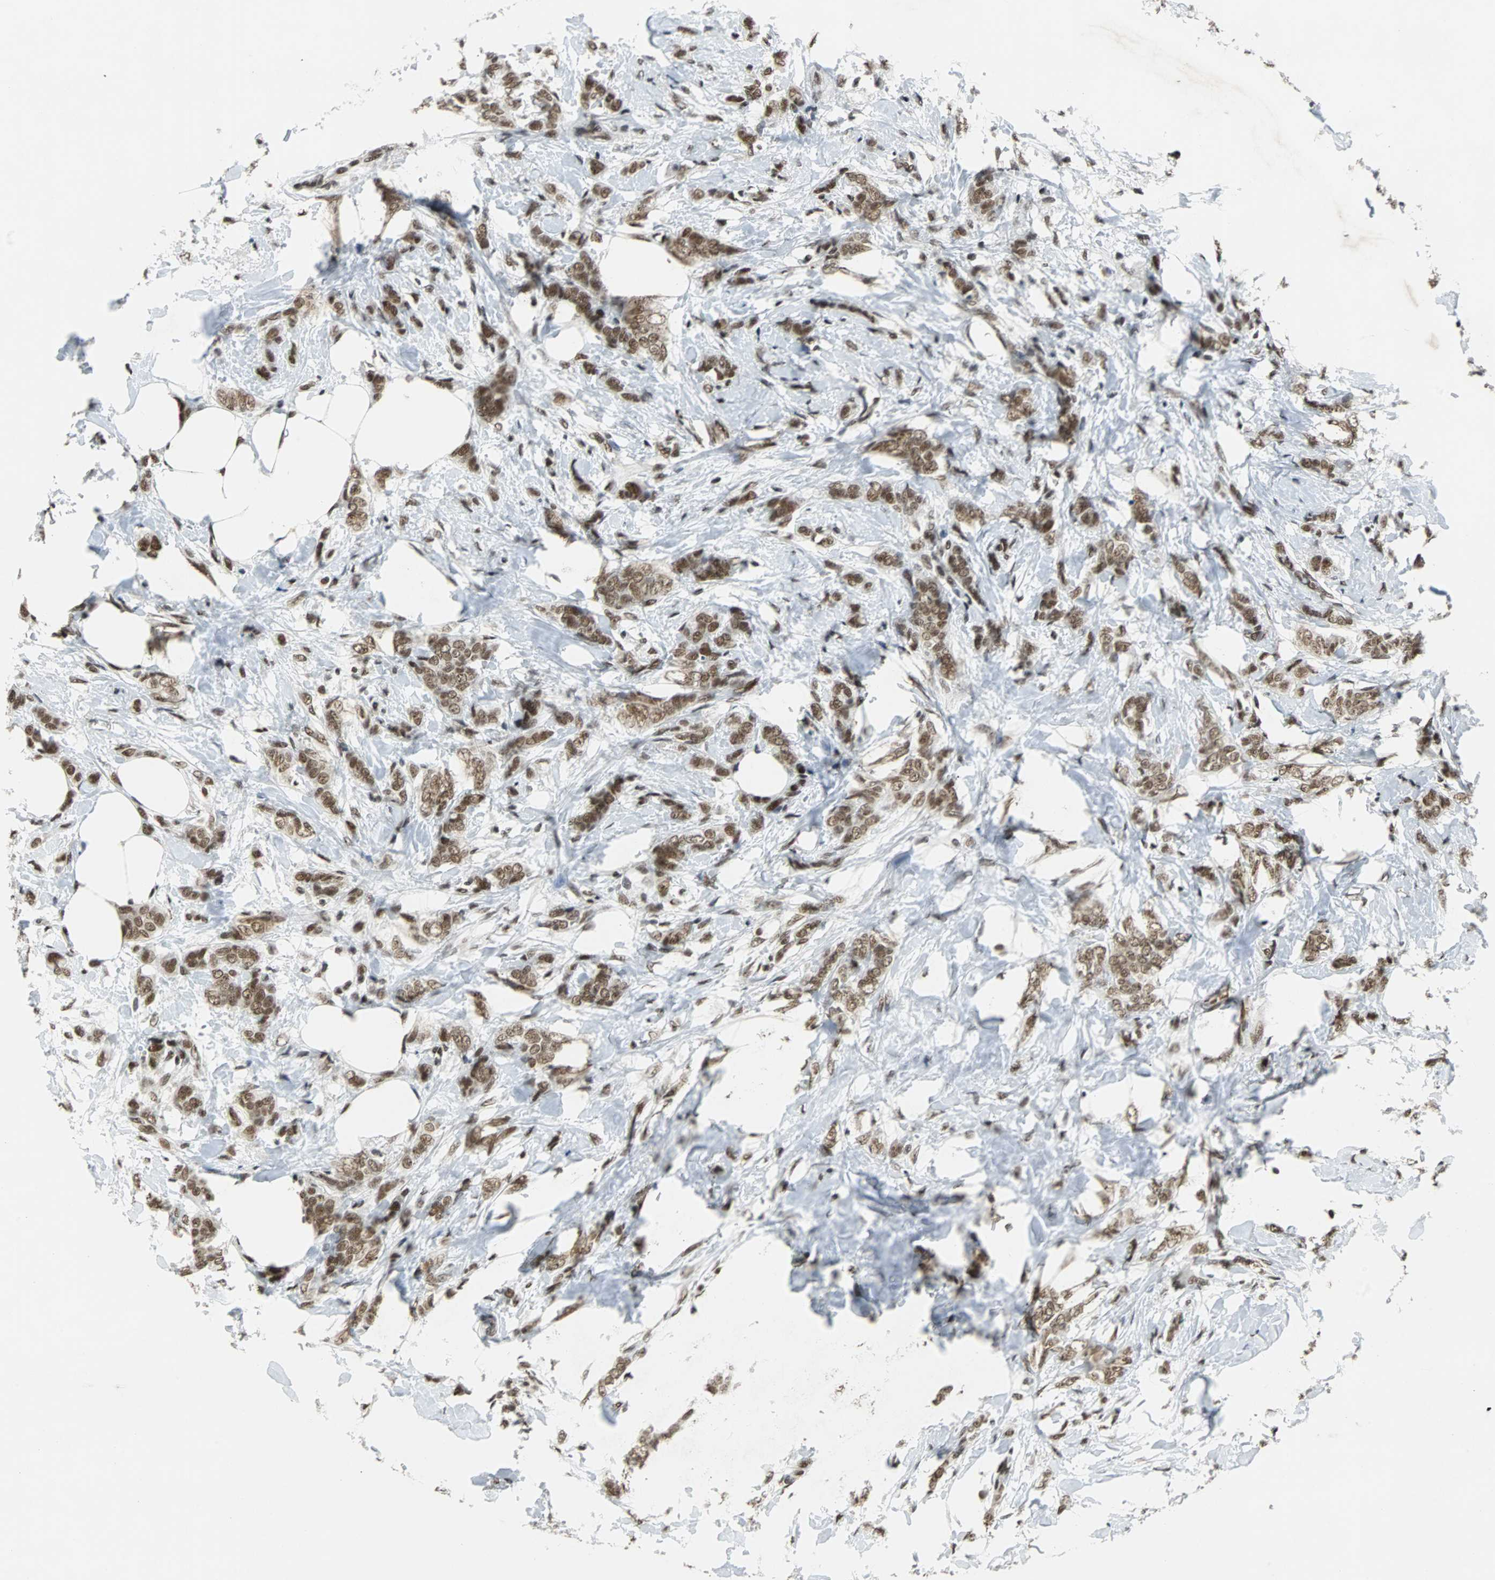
{"staining": {"intensity": "moderate", "quantity": ">75%", "location": "nuclear"}, "tissue": "breast cancer", "cell_type": "Tumor cells", "image_type": "cancer", "snomed": [{"axis": "morphology", "description": "Lobular carcinoma, in situ"}, {"axis": "morphology", "description": "Lobular carcinoma"}, {"axis": "topography", "description": "Breast"}], "caption": "Breast cancer stained for a protein (brown) demonstrates moderate nuclear positive positivity in approximately >75% of tumor cells.", "gene": "GATAD2A", "patient": {"sex": "female", "age": 41}}